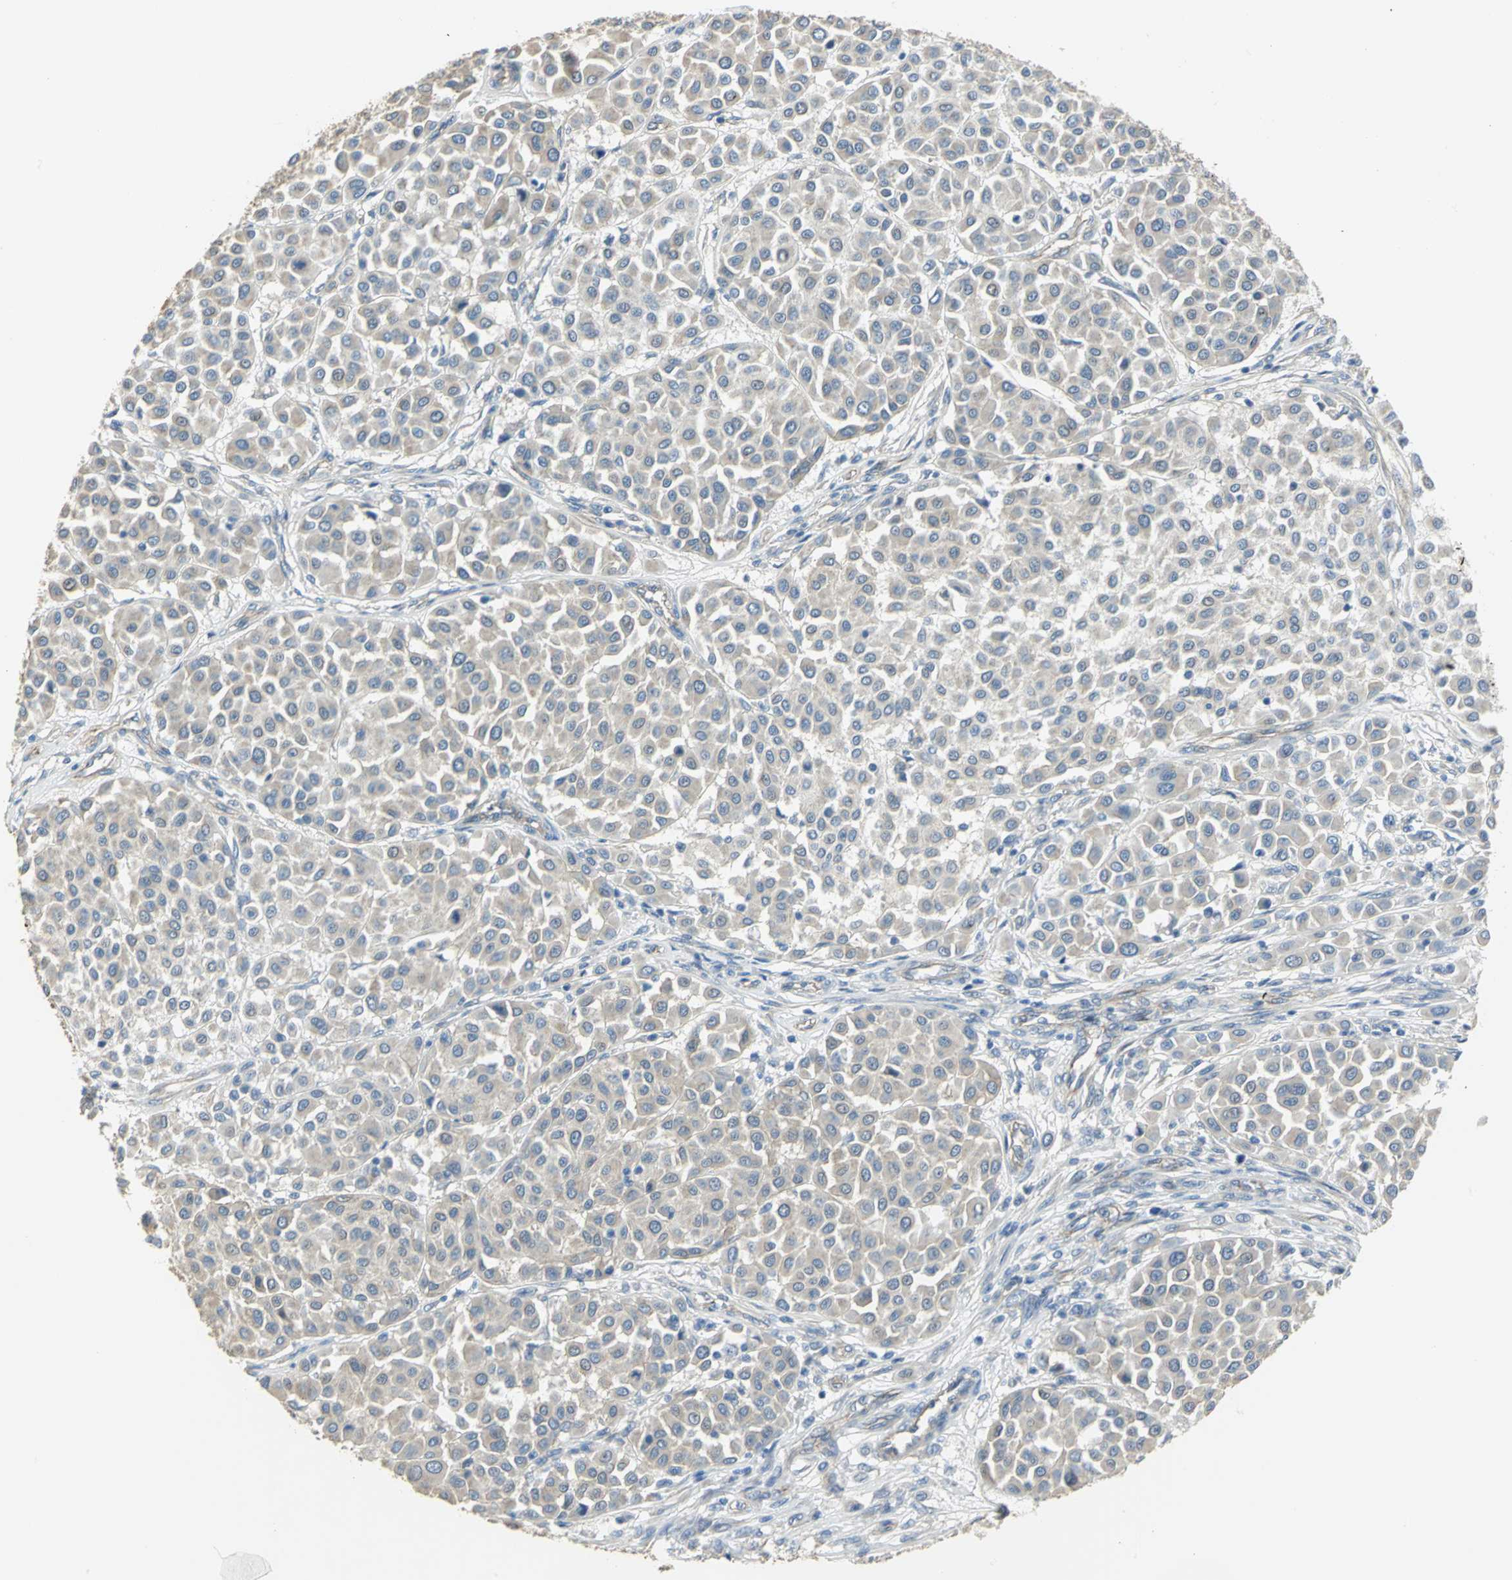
{"staining": {"intensity": "negative", "quantity": "none", "location": "none"}, "tissue": "melanoma", "cell_type": "Tumor cells", "image_type": "cancer", "snomed": [{"axis": "morphology", "description": "Malignant melanoma, Metastatic site"}, {"axis": "topography", "description": "Soft tissue"}], "caption": "The image exhibits no significant positivity in tumor cells of malignant melanoma (metastatic site). (DAB (3,3'-diaminobenzidine) immunohistochemistry, high magnification).", "gene": "HTR1F", "patient": {"sex": "male", "age": 41}}